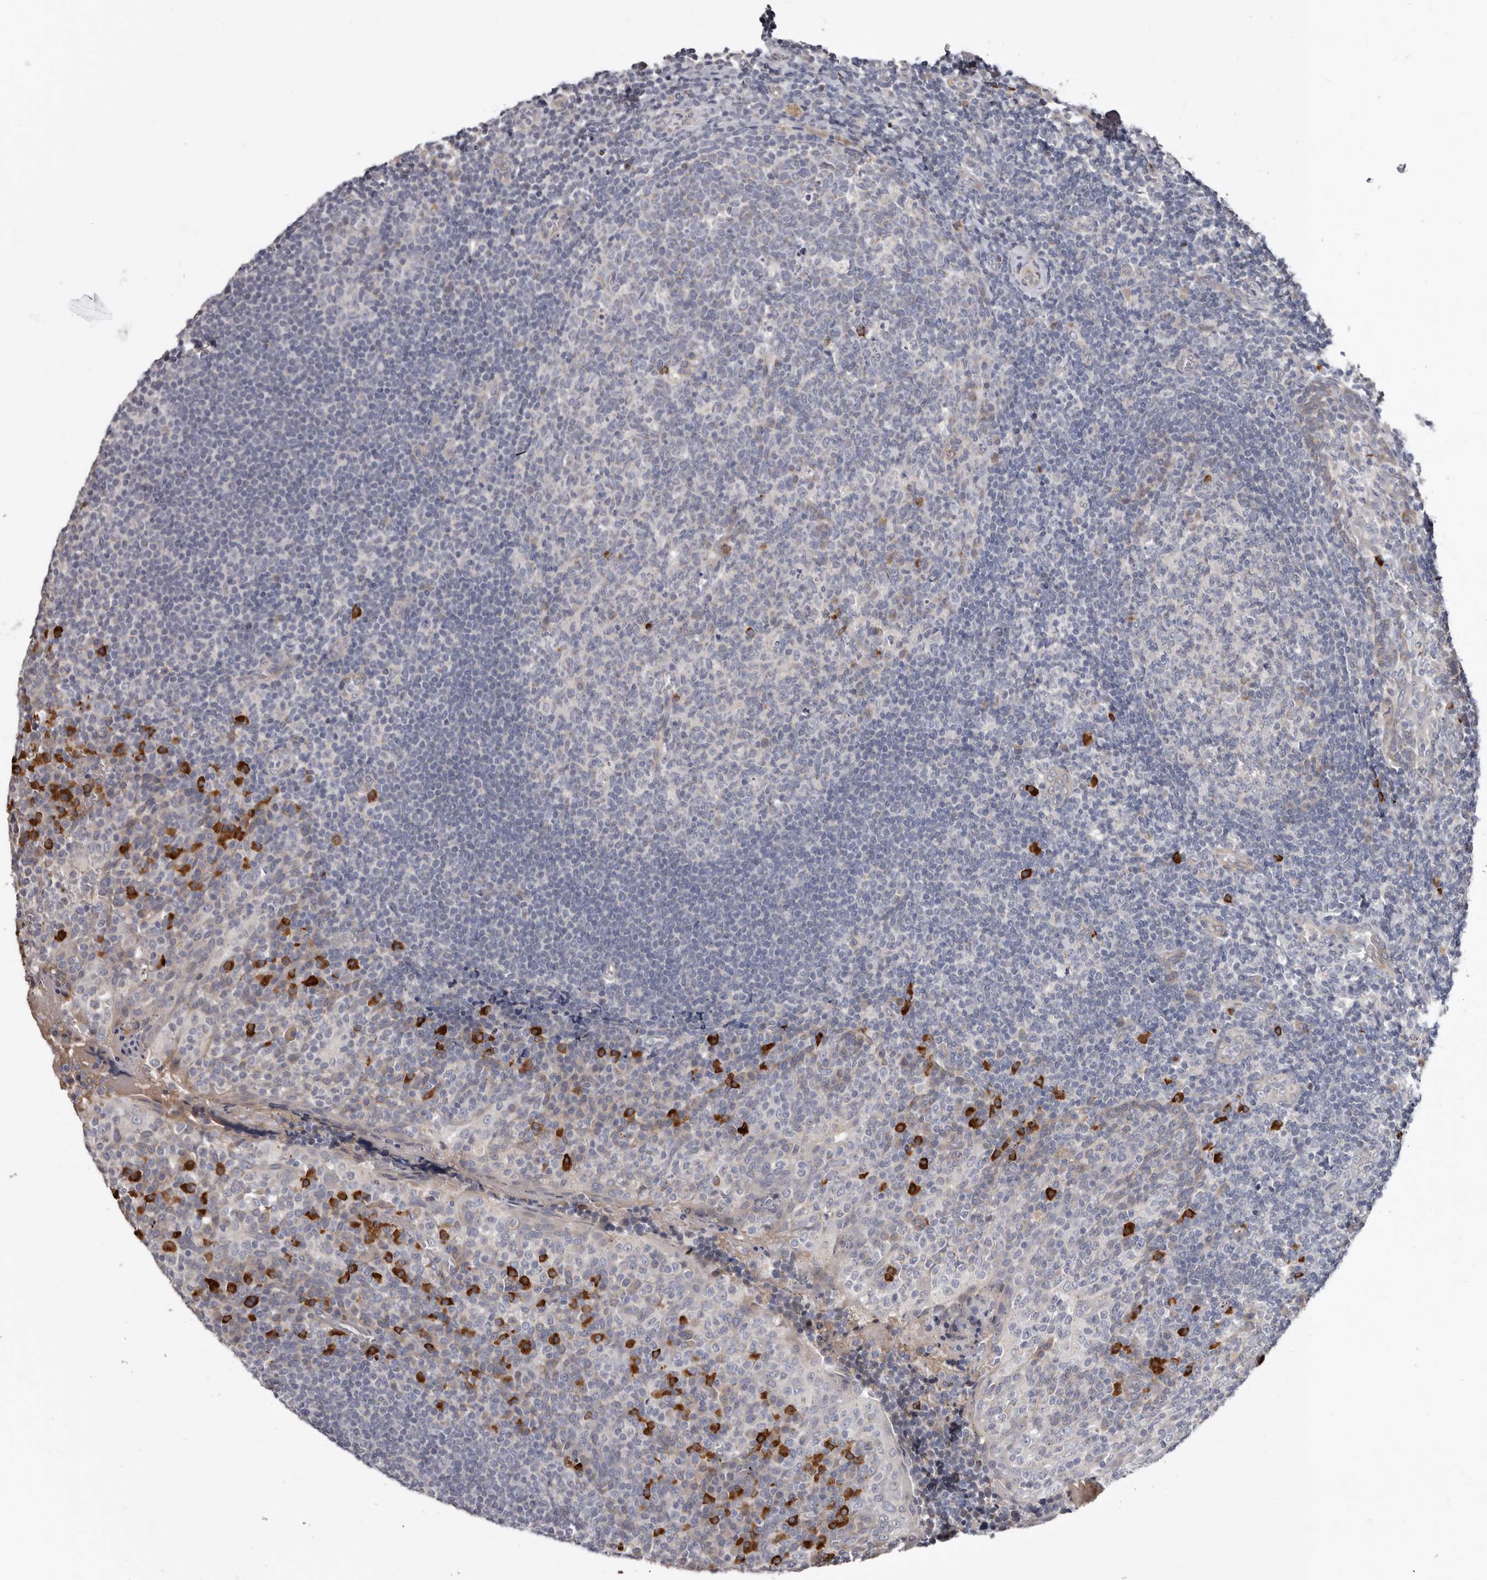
{"staining": {"intensity": "moderate", "quantity": "<25%", "location": "cytoplasmic/membranous"}, "tissue": "tonsil", "cell_type": "Germinal center cells", "image_type": "normal", "snomed": [{"axis": "morphology", "description": "Normal tissue, NOS"}, {"axis": "topography", "description": "Tonsil"}], "caption": "Unremarkable tonsil was stained to show a protein in brown. There is low levels of moderate cytoplasmic/membranous expression in approximately <25% of germinal center cells.", "gene": "SPTA1", "patient": {"sex": "female", "age": 19}}